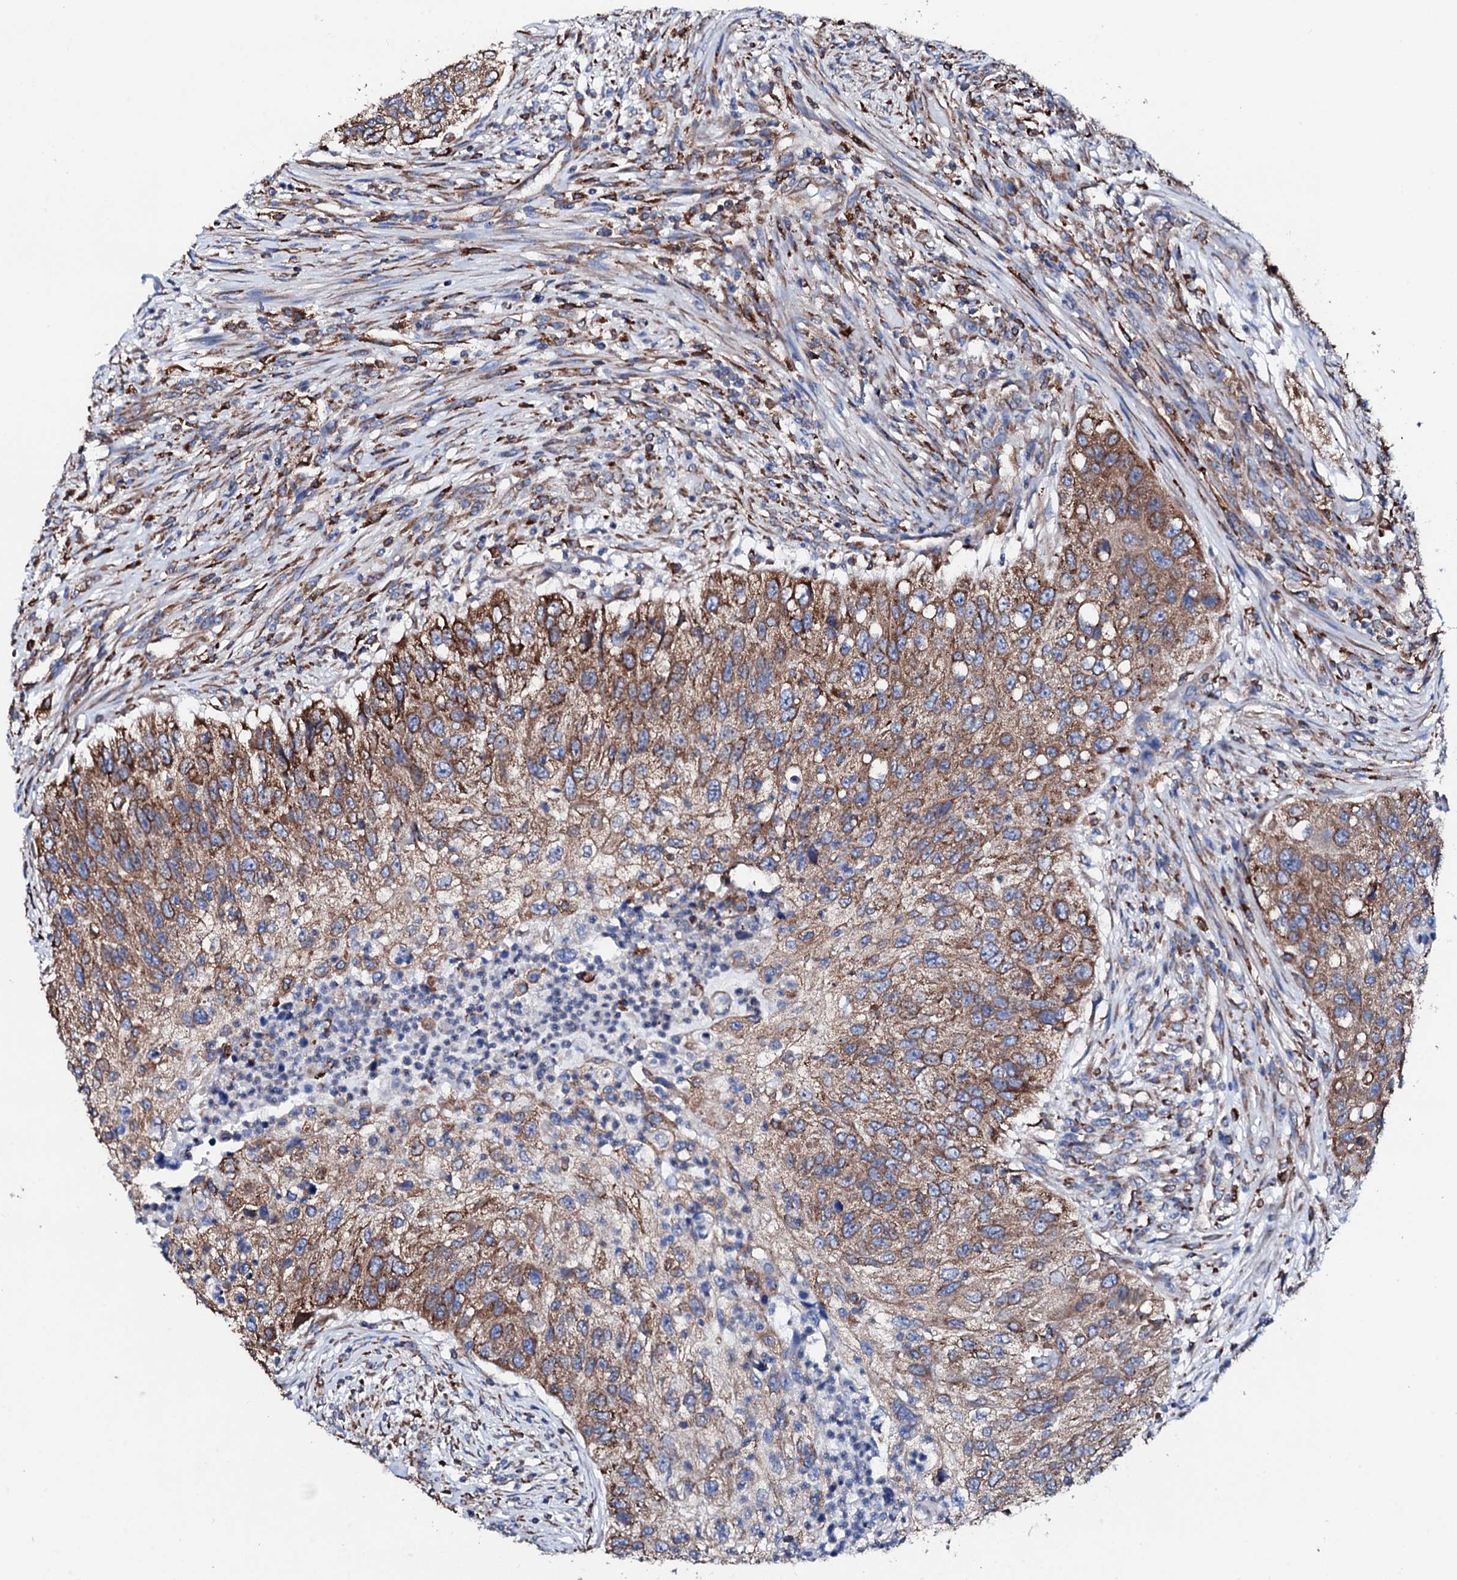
{"staining": {"intensity": "moderate", "quantity": ">75%", "location": "cytoplasmic/membranous"}, "tissue": "urothelial cancer", "cell_type": "Tumor cells", "image_type": "cancer", "snomed": [{"axis": "morphology", "description": "Urothelial carcinoma, High grade"}, {"axis": "topography", "description": "Urinary bladder"}], "caption": "Approximately >75% of tumor cells in human urothelial cancer reveal moderate cytoplasmic/membranous protein expression as visualized by brown immunohistochemical staining.", "gene": "AMDHD1", "patient": {"sex": "female", "age": 60}}